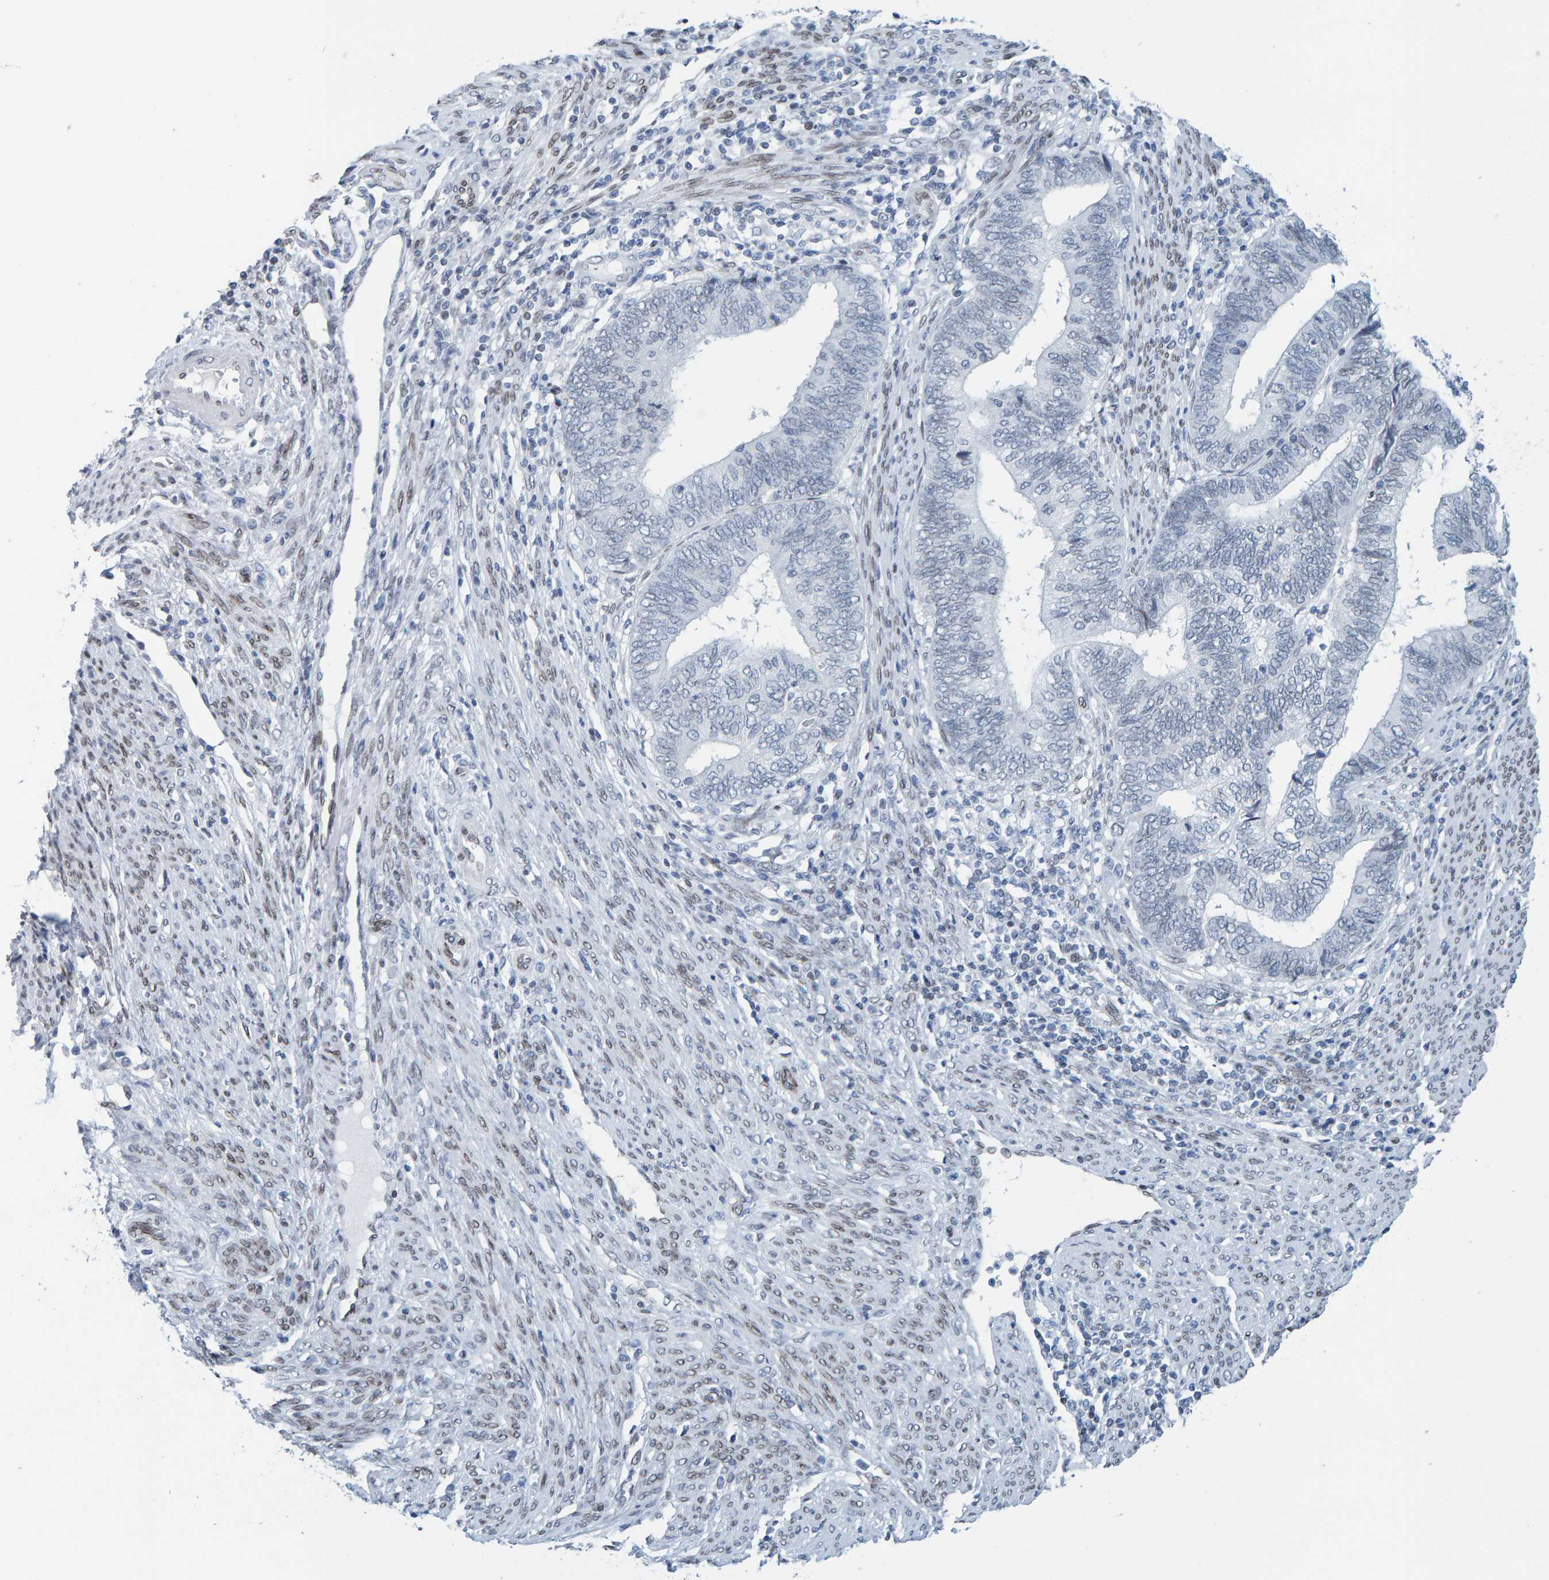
{"staining": {"intensity": "negative", "quantity": "none", "location": "none"}, "tissue": "endometrial cancer", "cell_type": "Tumor cells", "image_type": "cancer", "snomed": [{"axis": "morphology", "description": "Adenocarcinoma, NOS"}, {"axis": "topography", "description": "Uterus"}, {"axis": "topography", "description": "Endometrium"}], "caption": "Immunohistochemical staining of endometrial adenocarcinoma exhibits no significant positivity in tumor cells.", "gene": "LMNB2", "patient": {"sex": "female", "age": 70}}